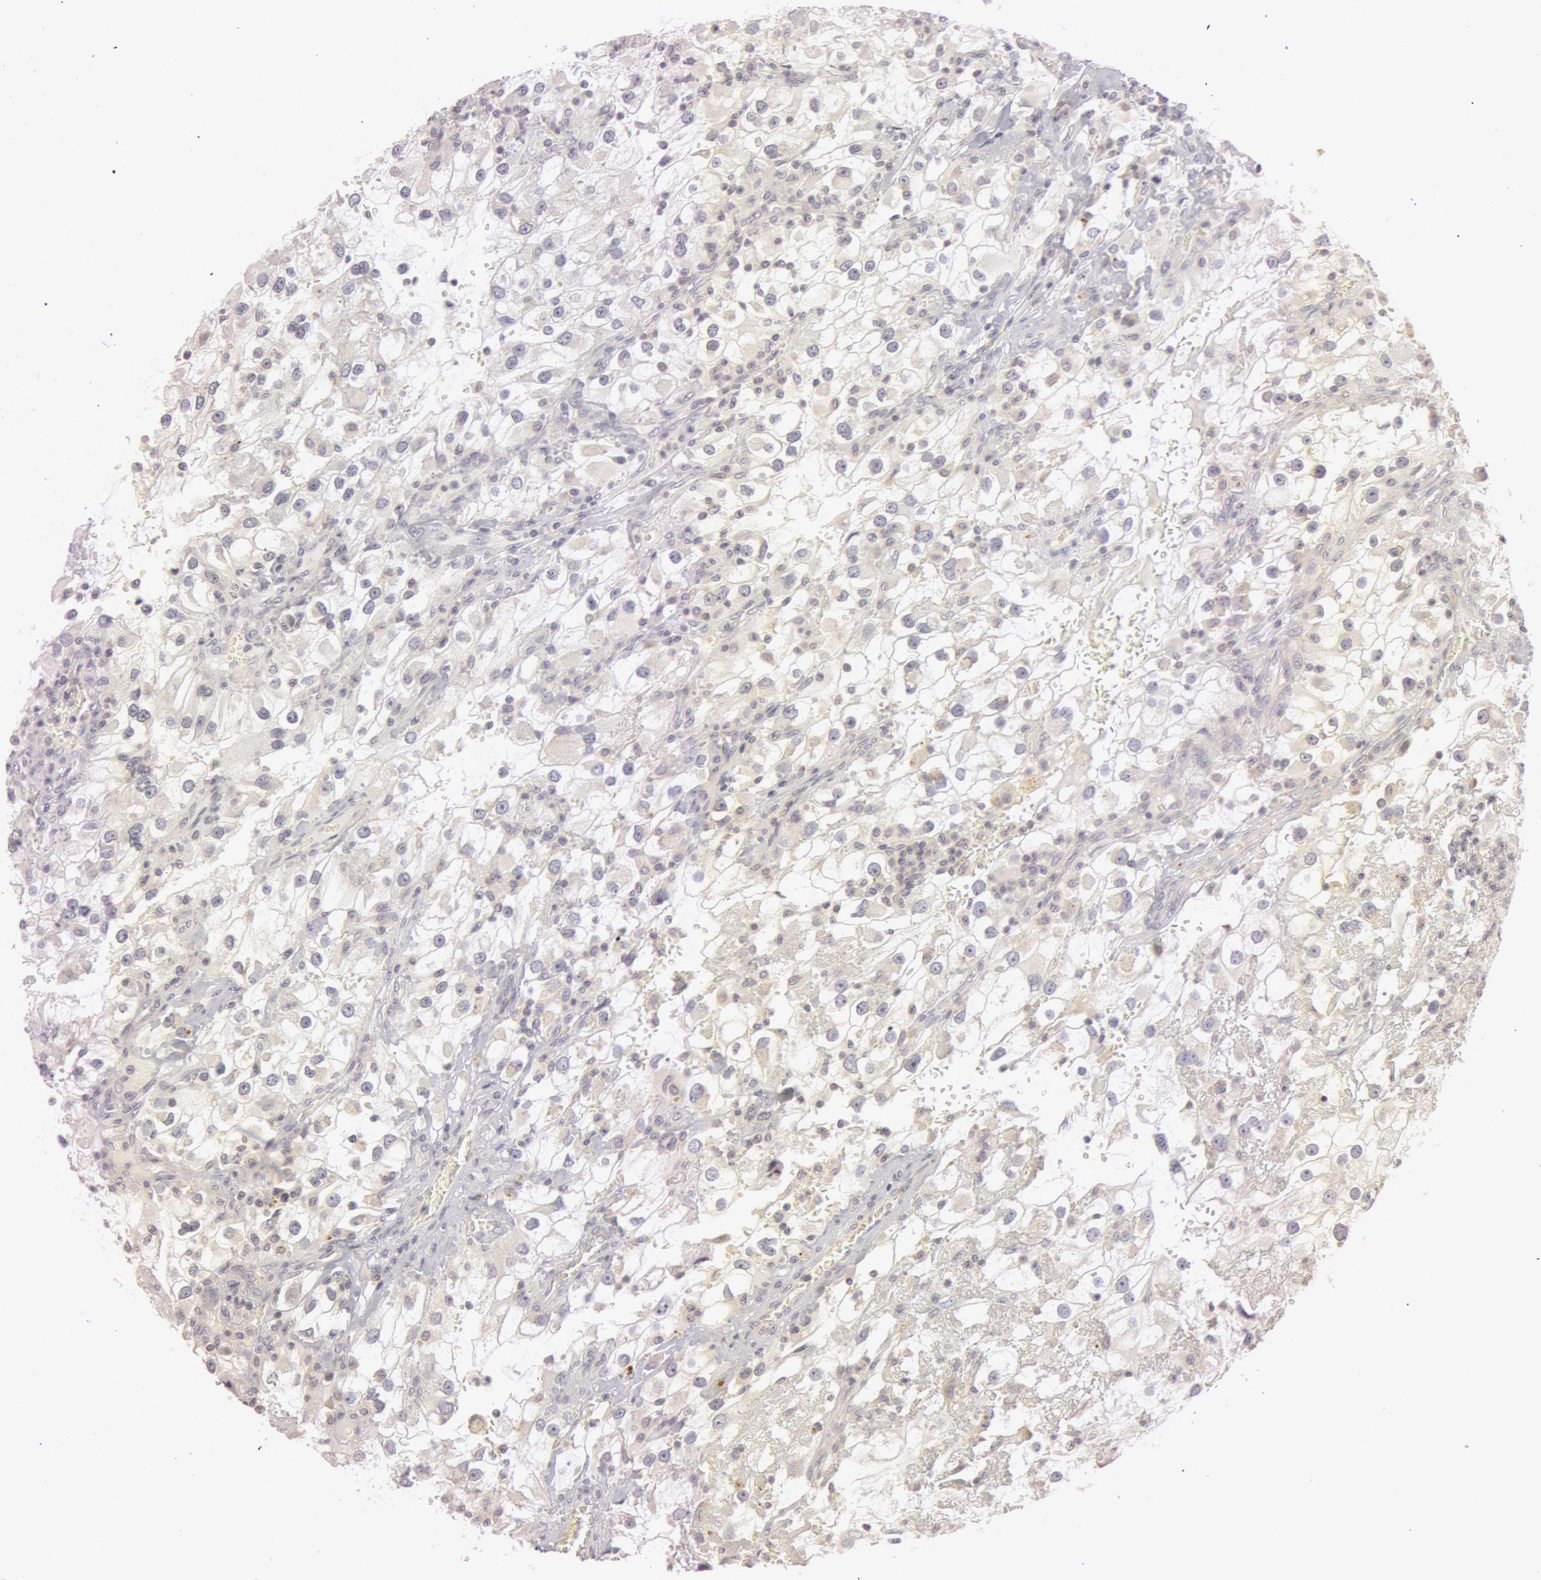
{"staining": {"intensity": "weak", "quantity": "<25%", "location": "none"}, "tissue": "renal cancer", "cell_type": "Tumor cells", "image_type": "cancer", "snomed": [{"axis": "morphology", "description": "Adenocarcinoma, NOS"}, {"axis": "topography", "description": "Kidney"}], "caption": "The histopathology image exhibits no significant positivity in tumor cells of renal cancer (adenocarcinoma).", "gene": "RALGAPA1", "patient": {"sex": "female", "age": 52}}